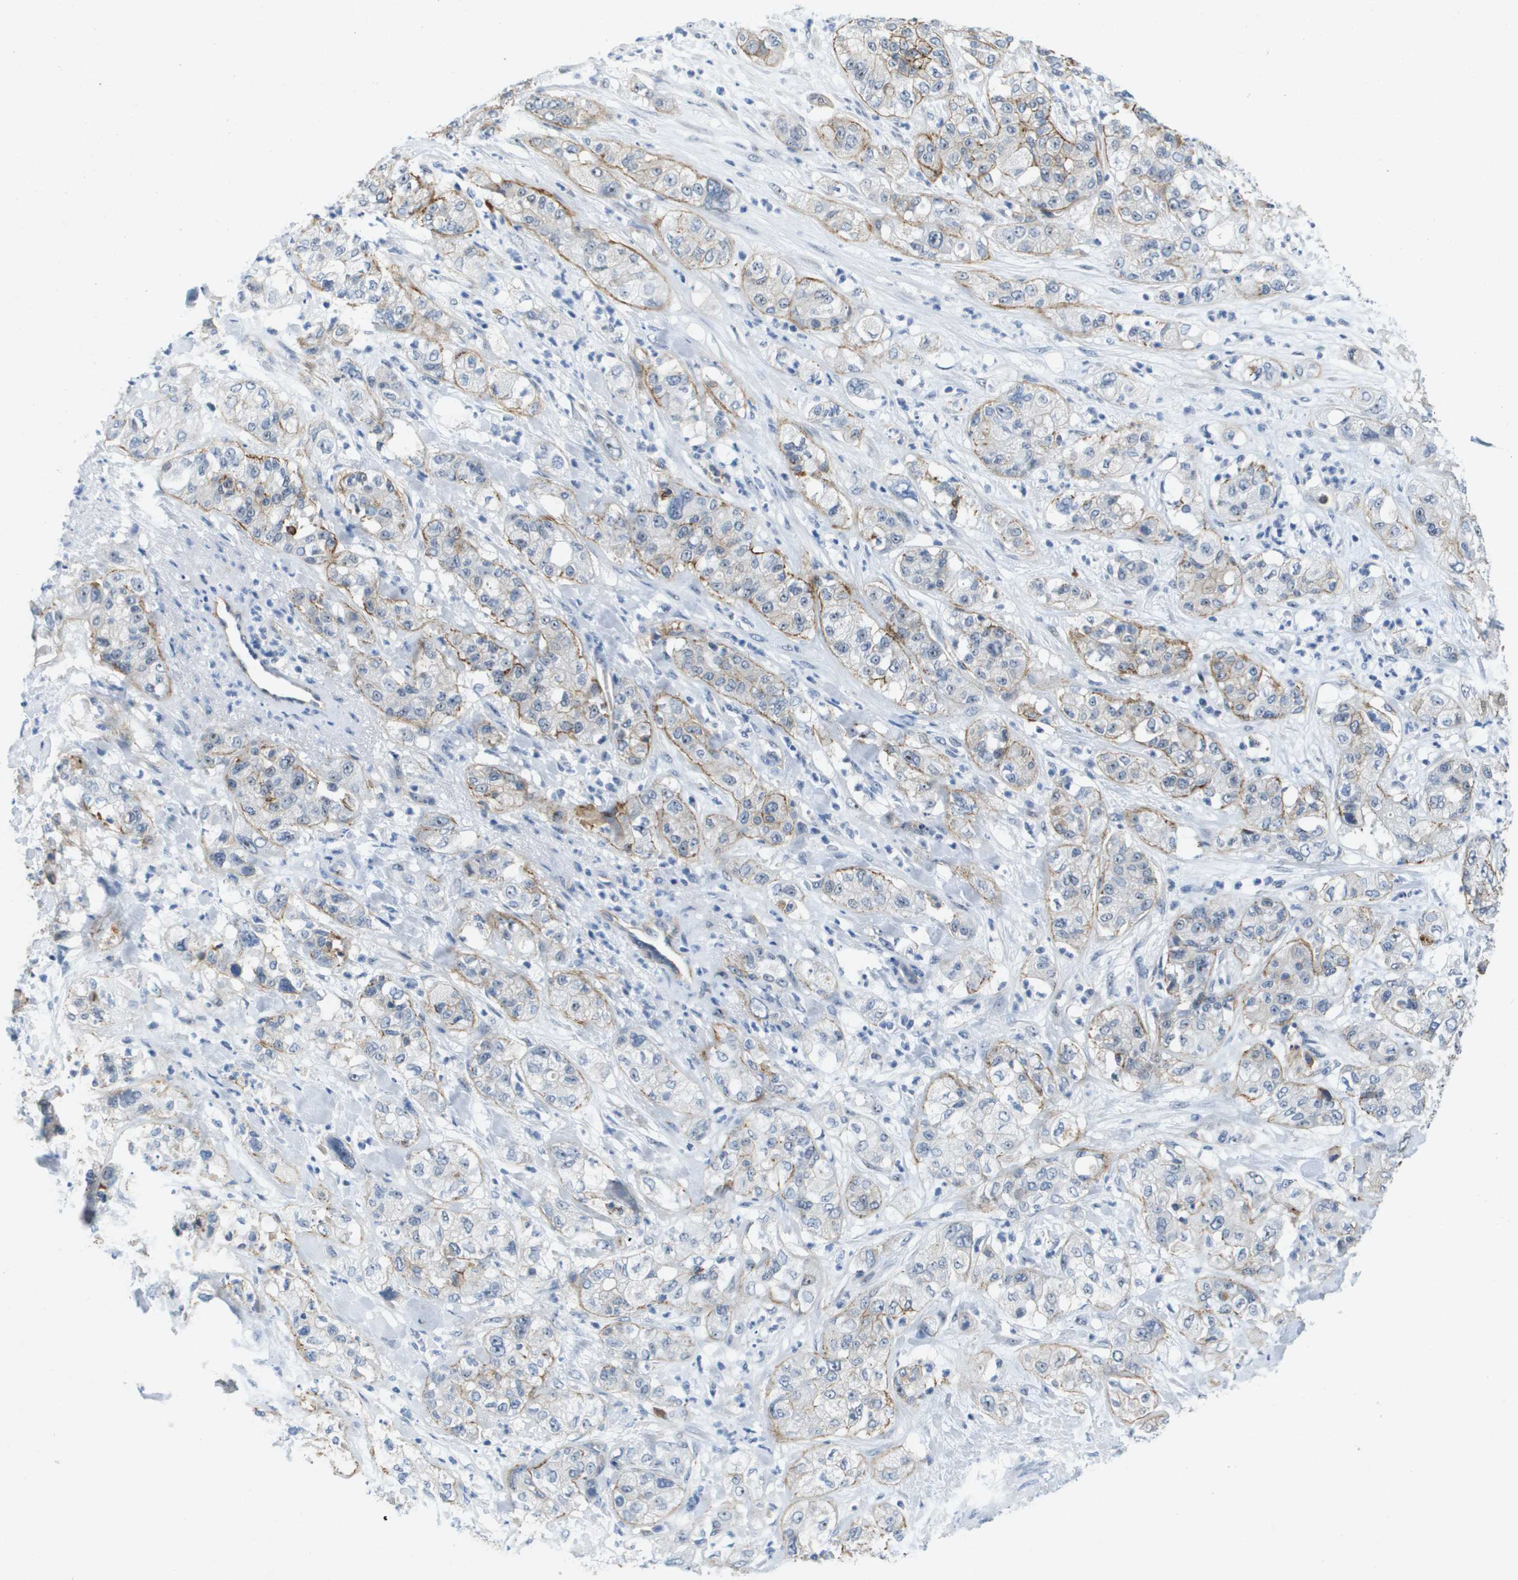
{"staining": {"intensity": "moderate", "quantity": "25%-75%", "location": "cytoplasmic/membranous"}, "tissue": "pancreatic cancer", "cell_type": "Tumor cells", "image_type": "cancer", "snomed": [{"axis": "morphology", "description": "Adenocarcinoma, NOS"}, {"axis": "topography", "description": "Pancreas"}], "caption": "Immunohistochemical staining of pancreatic cancer shows medium levels of moderate cytoplasmic/membranous expression in about 25%-75% of tumor cells. The protein of interest is shown in brown color, while the nuclei are stained blue.", "gene": "ITGA6", "patient": {"sex": "female", "age": 78}}